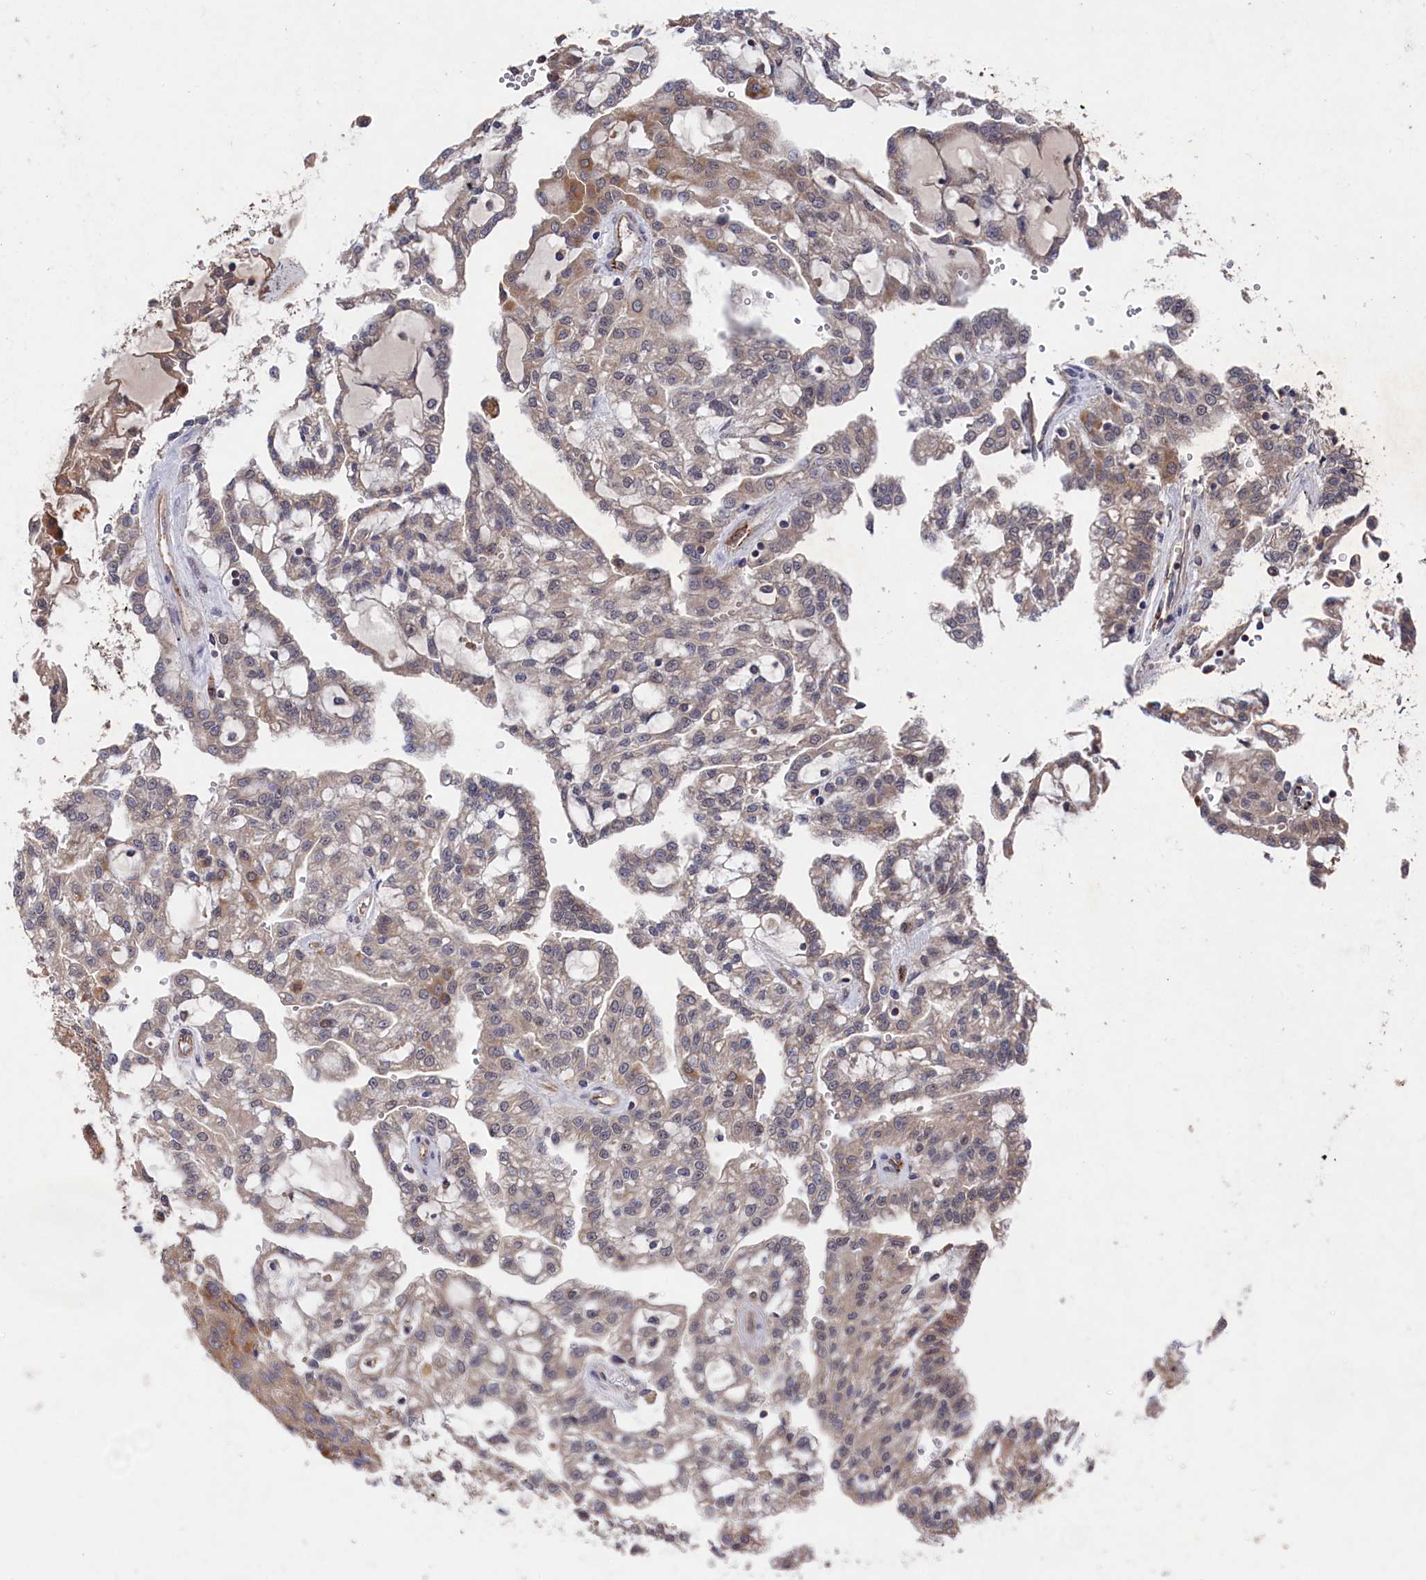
{"staining": {"intensity": "moderate", "quantity": "25%-75%", "location": "cytoplasmic/membranous"}, "tissue": "renal cancer", "cell_type": "Tumor cells", "image_type": "cancer", "snomed": [{"axis": "morphology", "description": "Adenocarcinoma, NOS"}, {"axis": "topography", "description": "Kidney"}], "caption": "Protein expression analysis of human renal adenocarcinoma reveals moderate cytoplasmic/membranous expression in approximately 25%-75% of tumor cells. Ihc stains the protein in brown and the nuclei are stained blue.", "gene": "SUPV3L1", "patient": {"sex": "male", "age": 63}}